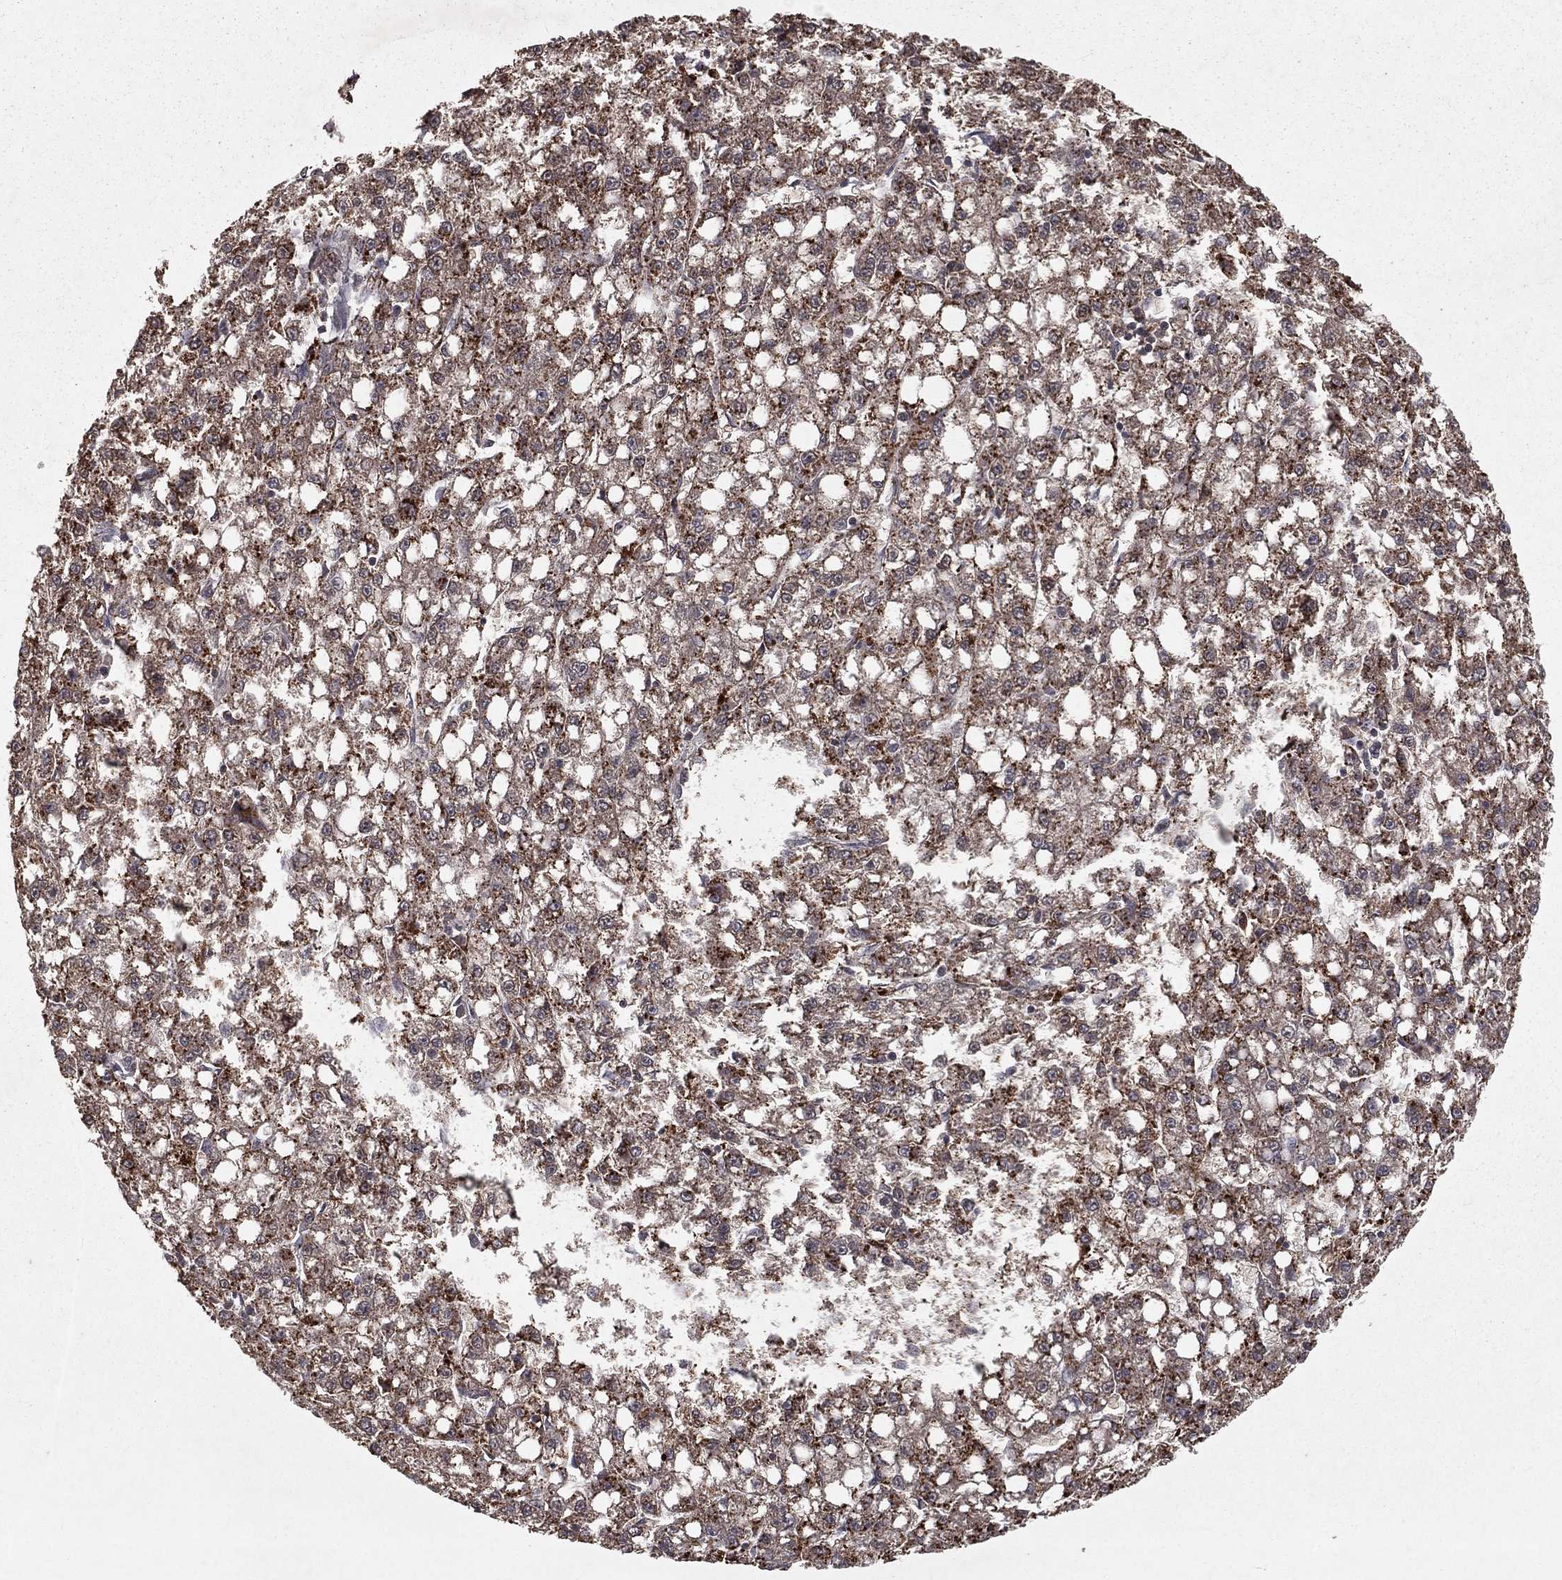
{"staining": {"intensity": "moderate", "quantity": "25%-75%", "location": "cytoplasmic/membranous"}, "tissue": "liver cancer", "cell_type": "Tumor cells", "image_type": "cancer", "snomed": [{"axis": "morphology", "description": "Carcinoma, Hepatocellular, NOS"}, {"axis": "topography", "description": "Liver"}], "caption": "Hepatocellular carcinoma (liver) stained with a protein marker demonstrates moderate staining in tumor cells.", "gene": "ZDHHC15", "patient": {"sex": "female", "age": 65}}